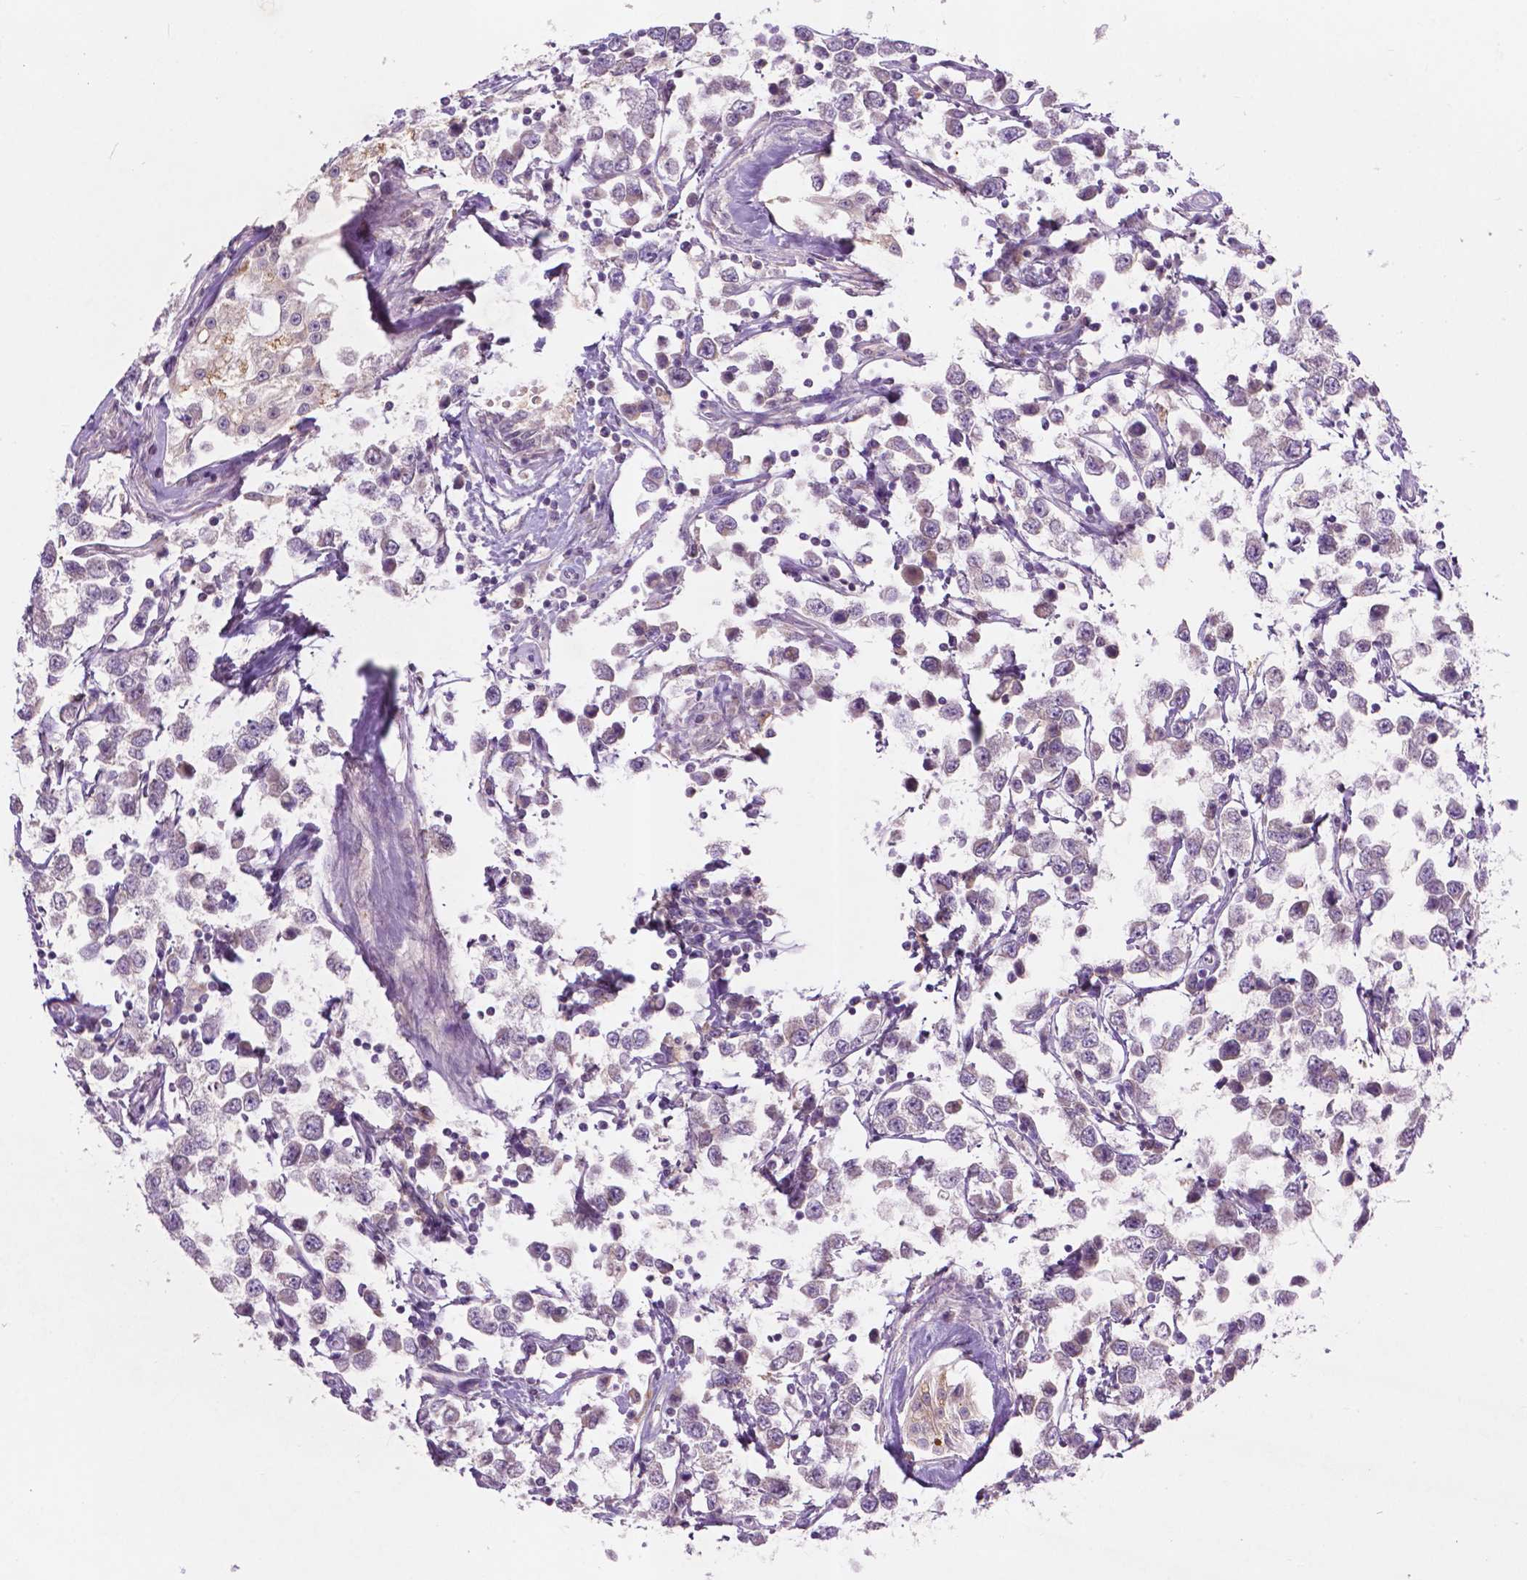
{"staining": {"intensity": "negative", "quantity": "none", "location": "none"}, "tissue": "testis cancer", "cell_type": "Tumor cells", "image_type": "cancer", "snomed": [{"axis": "morphology", "description": "Seminoma, NOS"}, {"axis": "topography", "description": "Testis"}], "caption": "A high-resolution histopathology image shows immunohistochemistry staining of testis cancer (seminoma), which shows no significant positivity in tumor cells. (DAB immunohistochemistry (IHC) visualized using brightfield microscopy, high magnification).", "gene": "GPR37", "patient": {"sex": "male", "age": 34}}